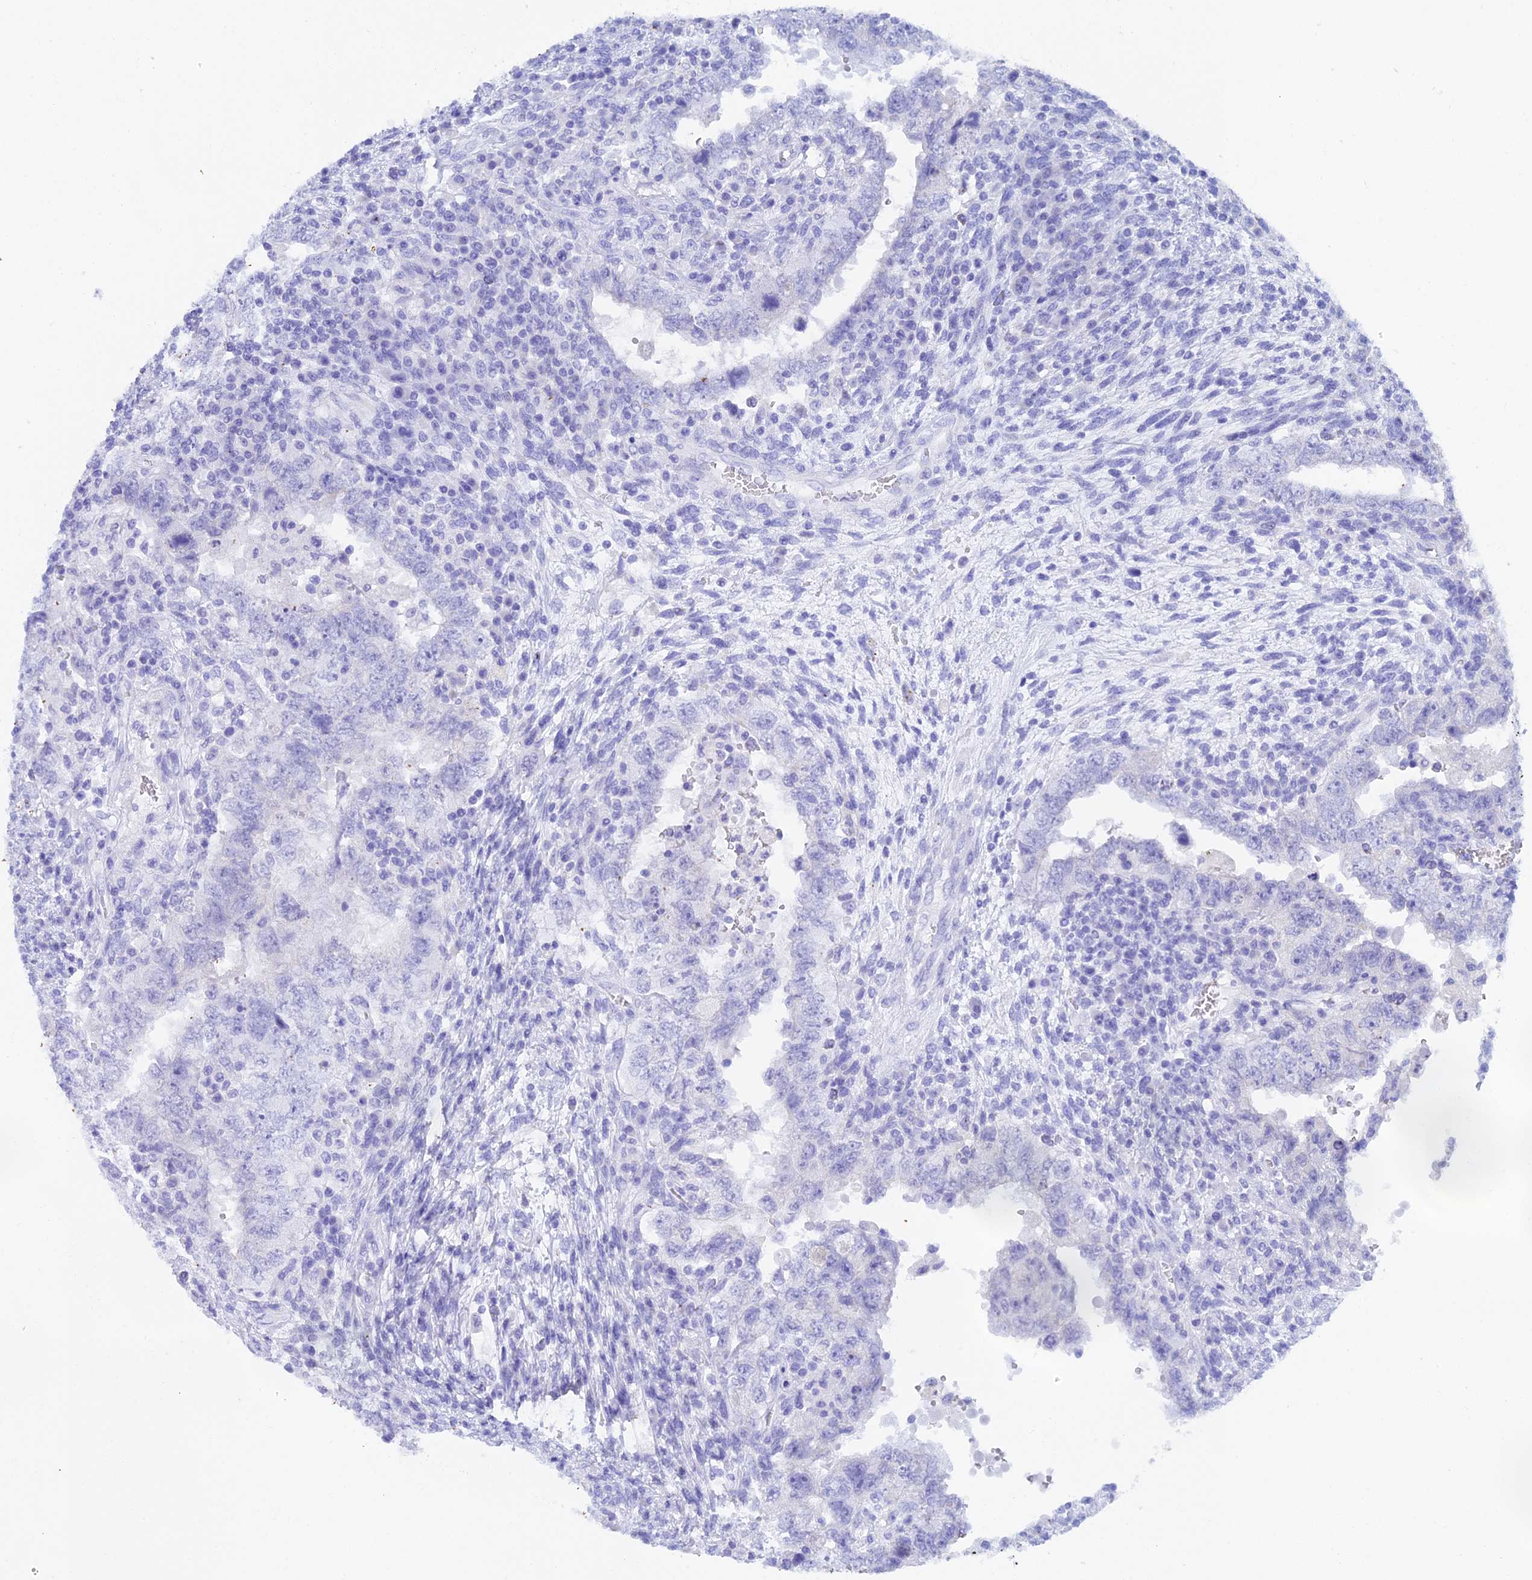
{"staining": {"intensity": "negative", "quantity": "none", "location": "none"}, "tissue": "testis cancer", "cell_type": "Tumor cells", "image_type": "cancer", "snomed": [{"axis": "morphology", "description": "Carcinoma, Embryonal, NOS"}, {"axis": "topography", "description": "Testis"}], "caption": "Image shows no significant protein positivity in tumor cells of embryonal carcinoma (testis).", "gene": "REG1A", "patient": {"sex": "male", "age": 26}}